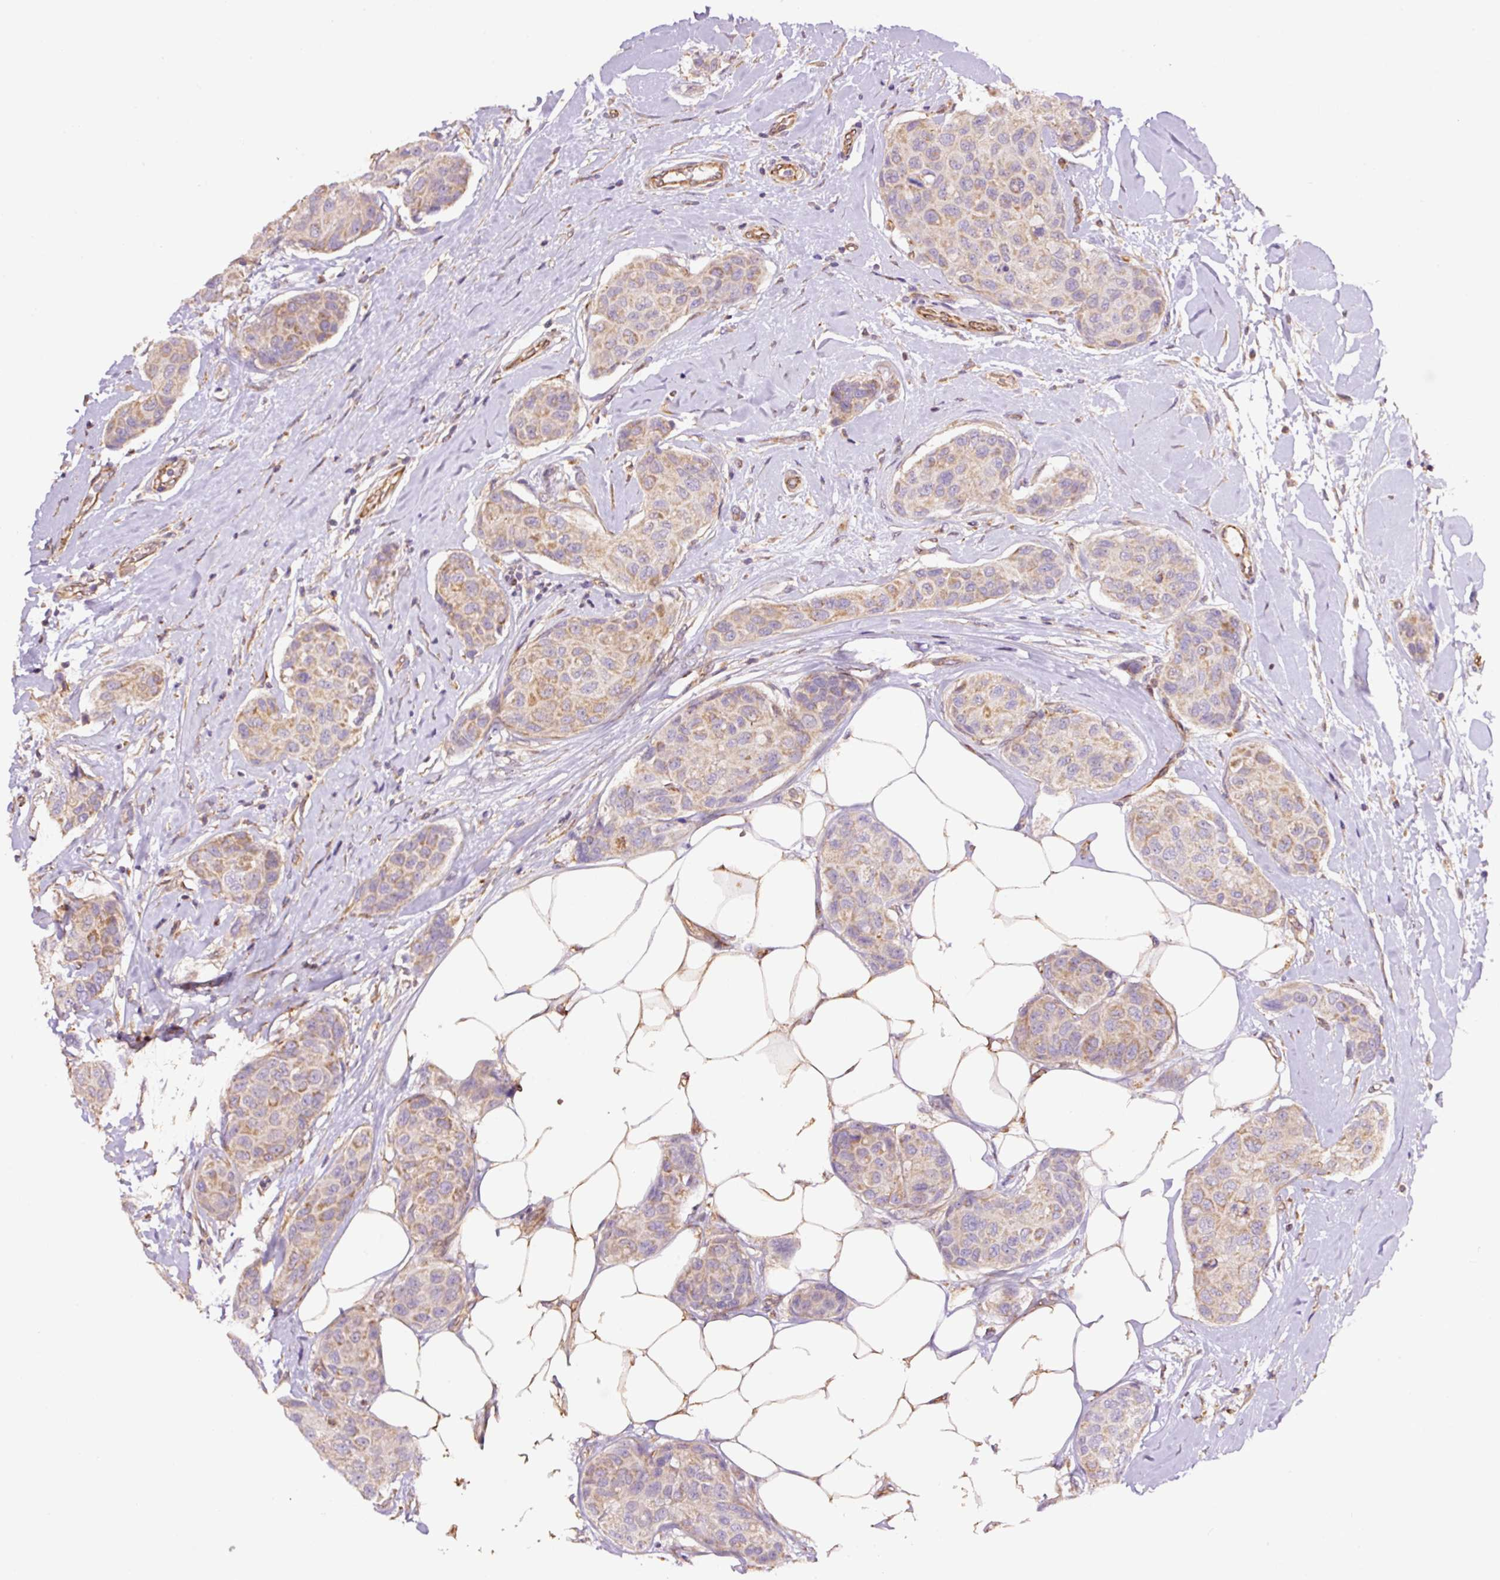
{"staining": {"intensity": "weak", "quantity": "25%-75%", "location": "cytoplasmic/membranous"}, "tissue": "breast cancer", "cell_type": "Tumor cells", "image_type": "cancer", "snomed": [{"axis": "morphology", "description": "Duct carcinoma"}, {"axis": "topography", "description": "Breast"}, {"axis": "topography", "description": "Lymph node"}], "caption": "Immunohistochemistry (IHC) of human infiltrating ductal carcinoma (breast) reveals low levels of weak cytoplasmic/membranous positivity in about 25%-75% of tumor cells.", "gene": "PCK2", "patient": {"sex": "female", "age": 80}}